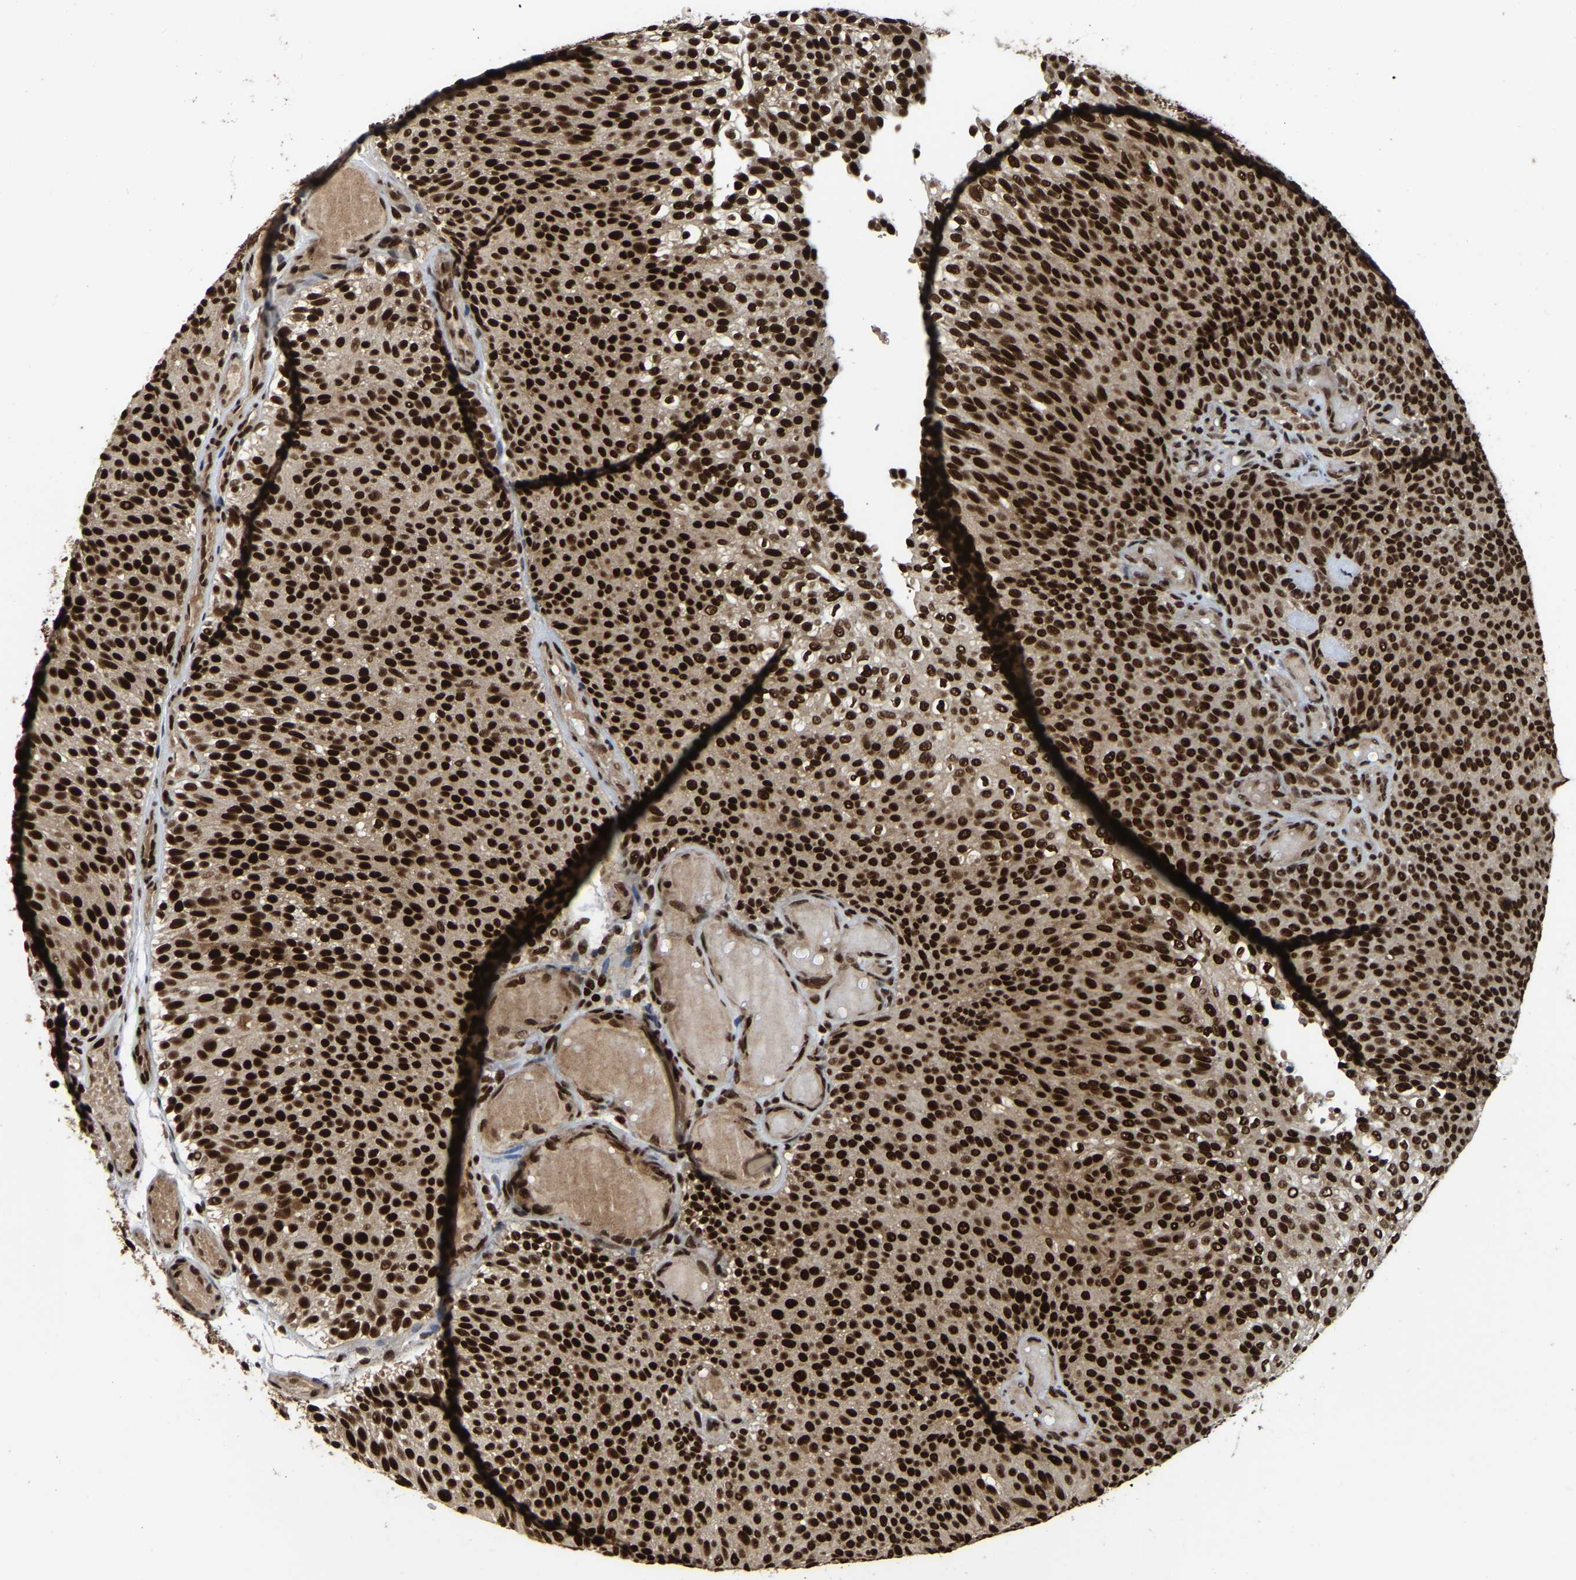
{"staining": {"intensity": "strong", "quantity": ">75%", "location": "nuclear"}, "tissue": "urothelial cancer", "cell_type": "Tumor cells", "image_type": "cancer", "snomed": [{"axis": "morphology", "description": "Urothelial carcinoma, Low grade"}, {"axis": "topography", "description": "Urinary bladder"}], "caption": "Strong nuclear positivity is appreciated in about >75% of tumor cells in urothelial cancer.", "gene": "TBL1XR1", "patient": {"sex": "male", "age": 78}}